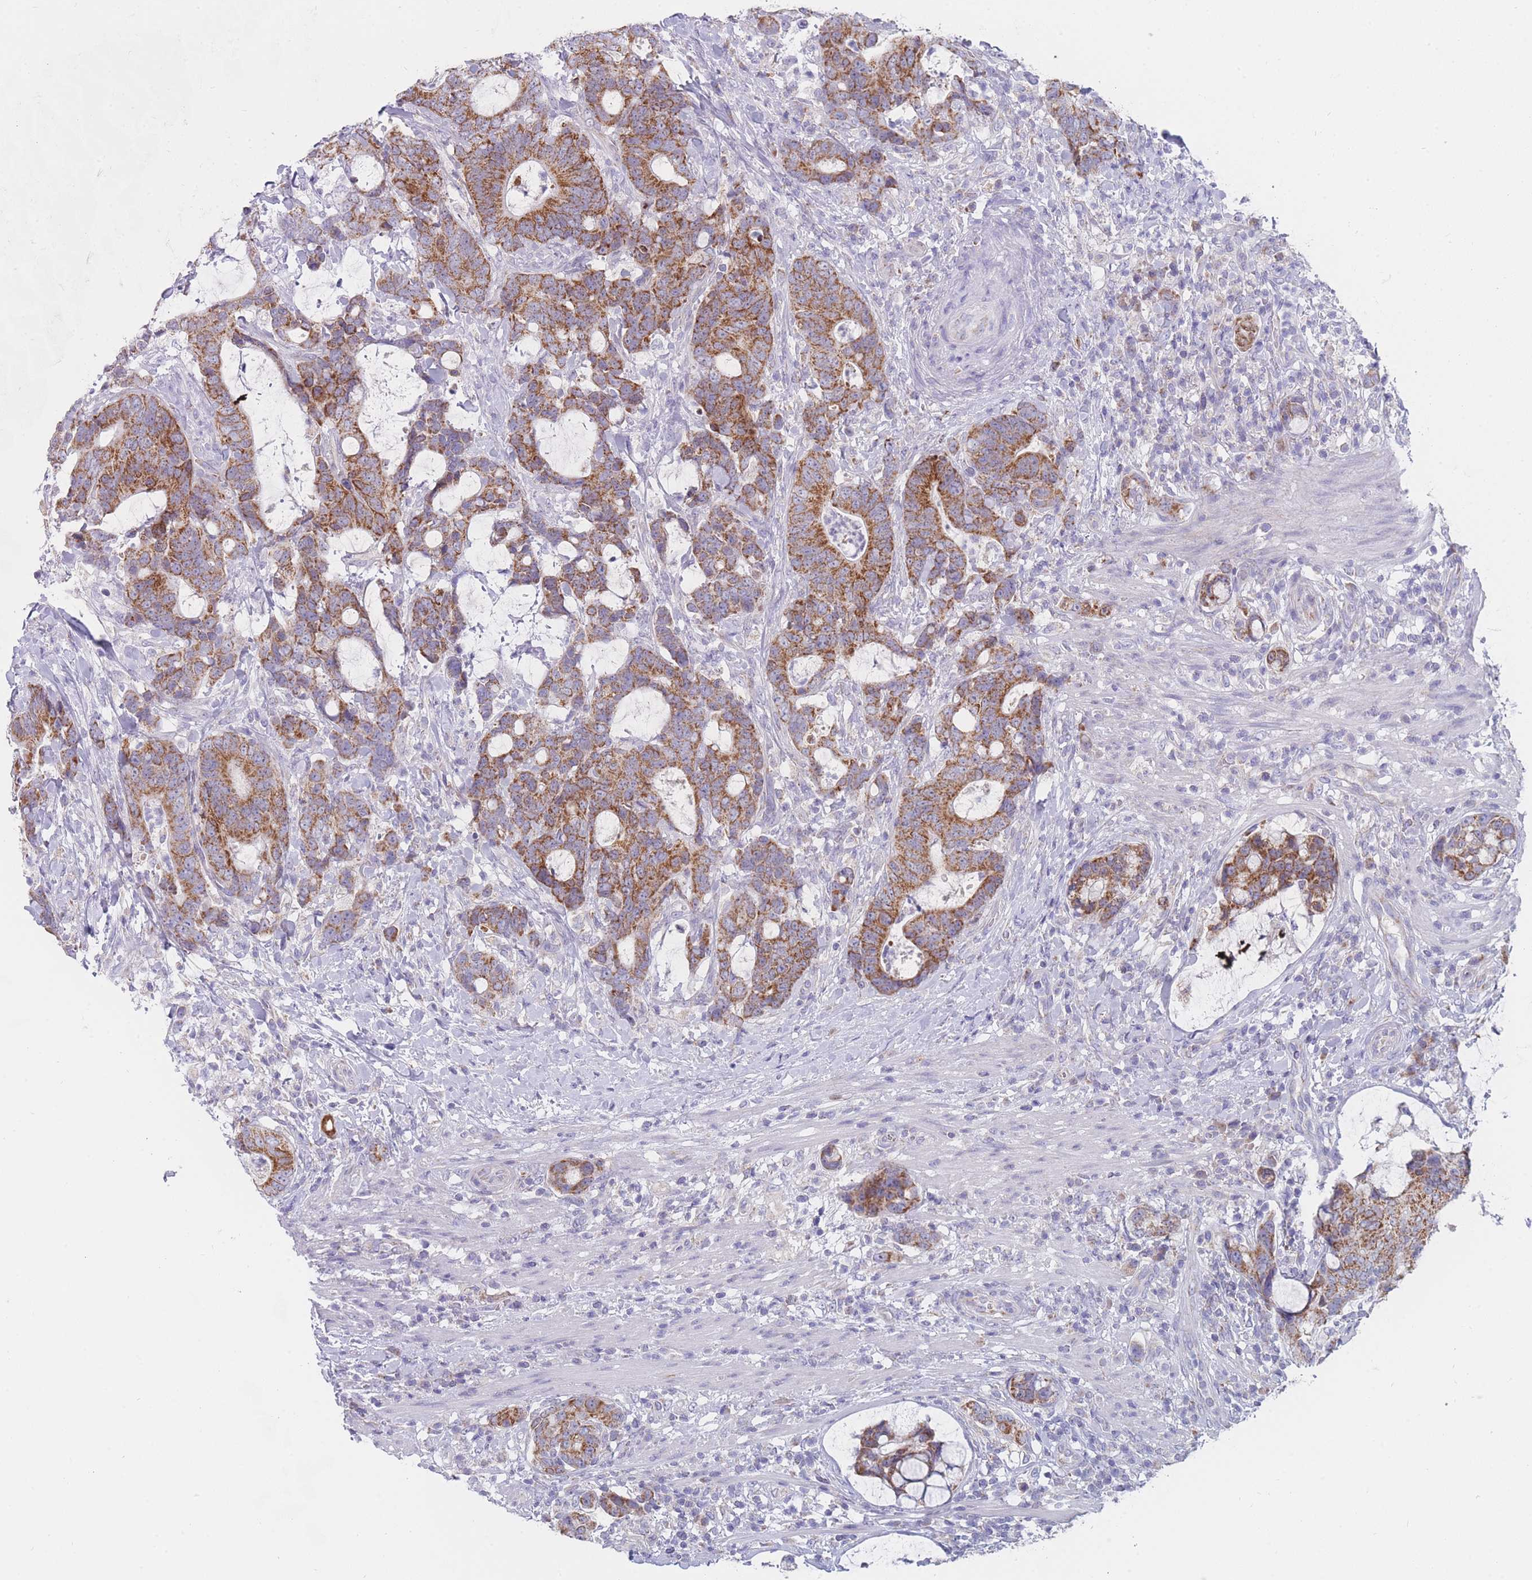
{"staining": {"intensity": "moderate", "quantity": ">75%", "location": "cytoplasmic/membranous"}, "tissue": "colorectal cancer", "cell_type": "Tumor cells", "image_type": "cancer", "snomed": [{"axis": "morphology", "description": "Adenocarcinoma, NOS"}, {"axis": "topography", "description": "Colon"}], "caption": "Protein analysis of adenocarcinoma (colorectal) tissue shows moderate cytoplasmic/membranous expression in approximately >75% of tumor cells.", "gene": "MRPS14", "patient": {"sex": "female", "age": 82}}